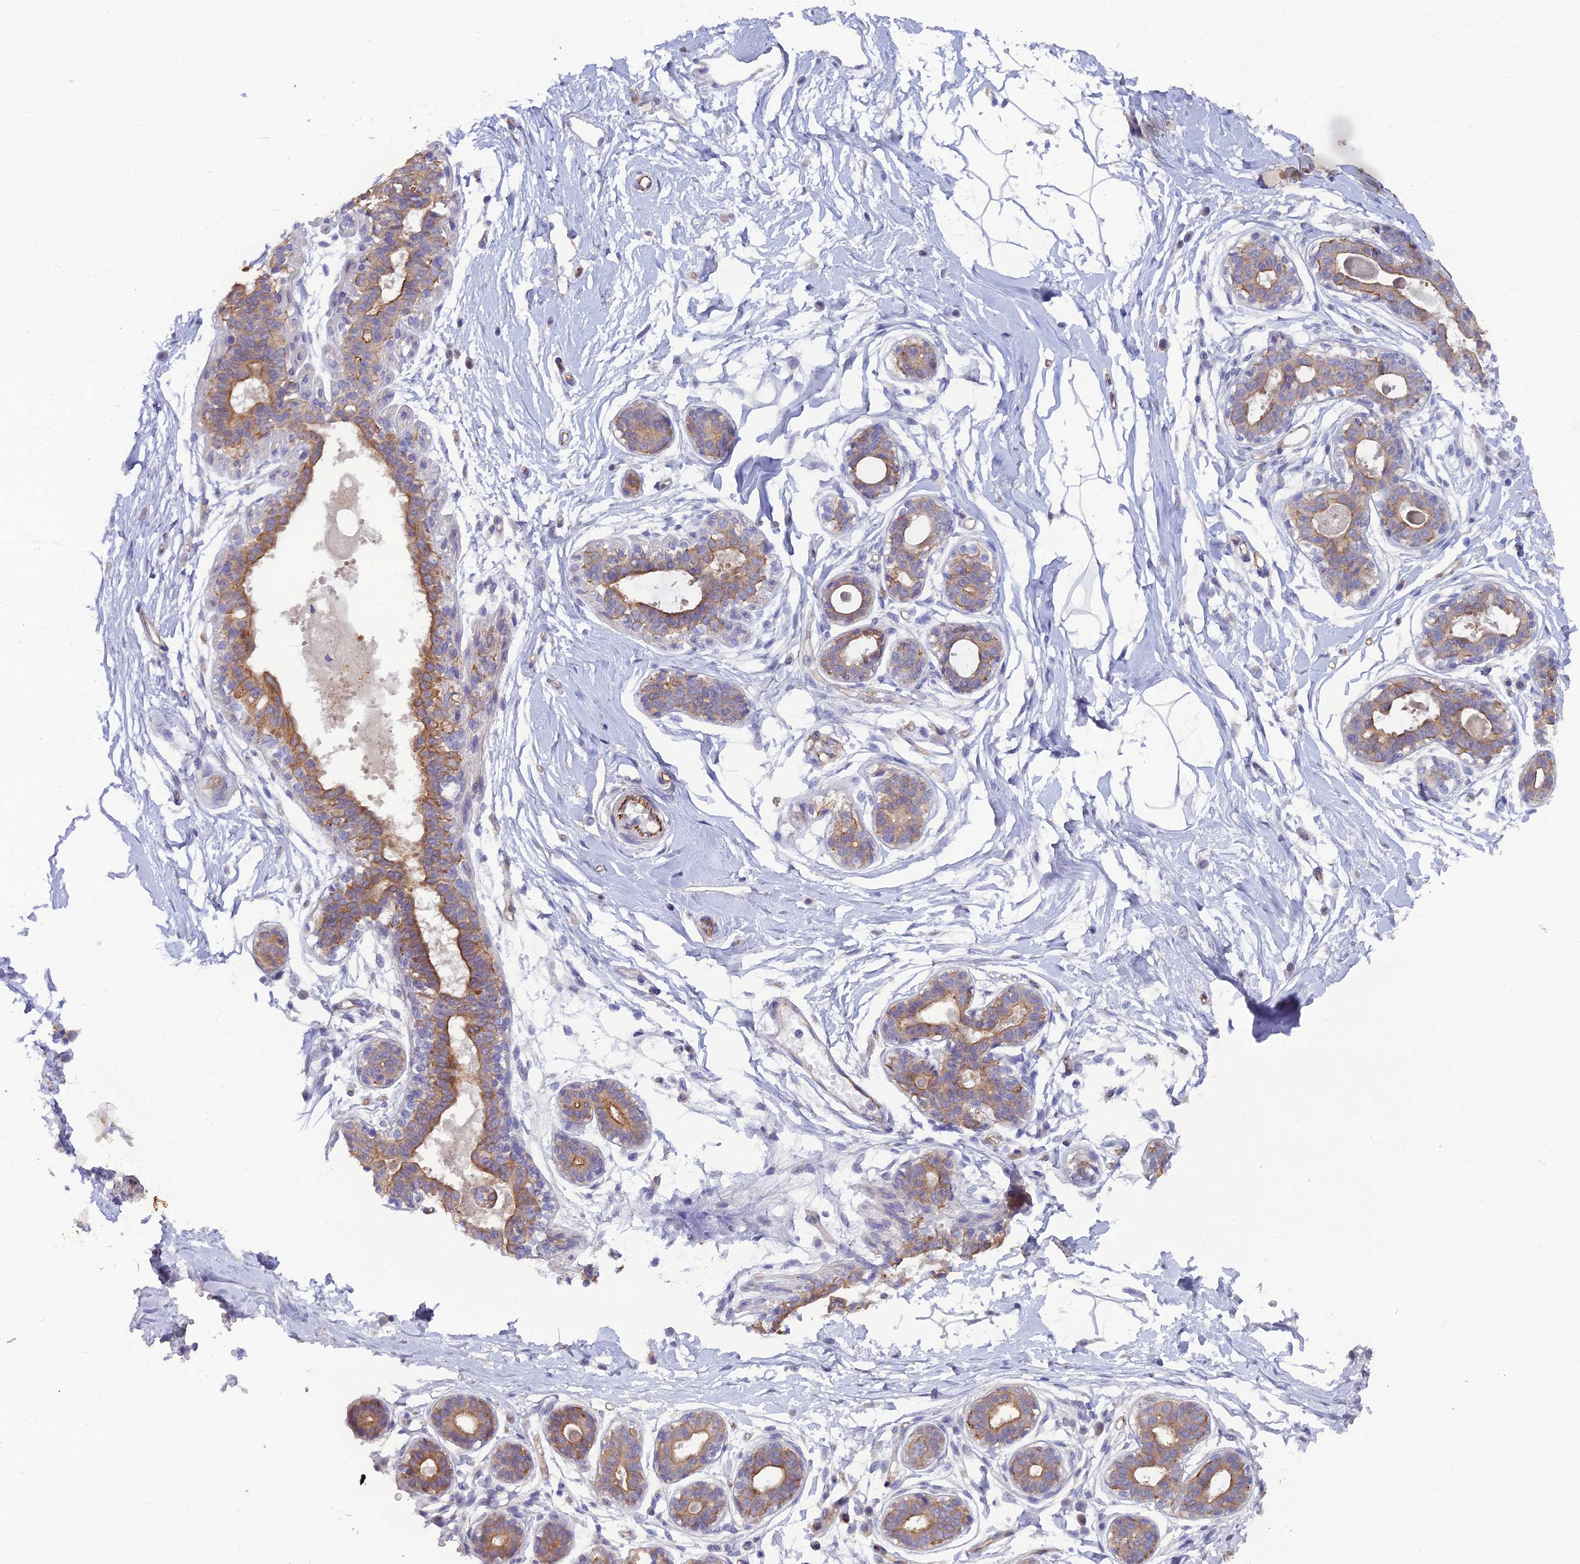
{"staining": {"intensity": "negative", "quantity": "none", "location": "none"}, "tissue": "breast", "cell_type": "Adipocytes", "image_type": "normal", "snomed": [{"axis": "morphology", "description": "Normal tissue, NOS"}, {"axis": "topography", "description": "Breast"}], "caption": "IHC histopathology image of benign breast: human breast stained with DAB shows no significant protein staining in adipocytes.", "gene": "CFAP47", "patient": {"sex": "female", "age": 45}}